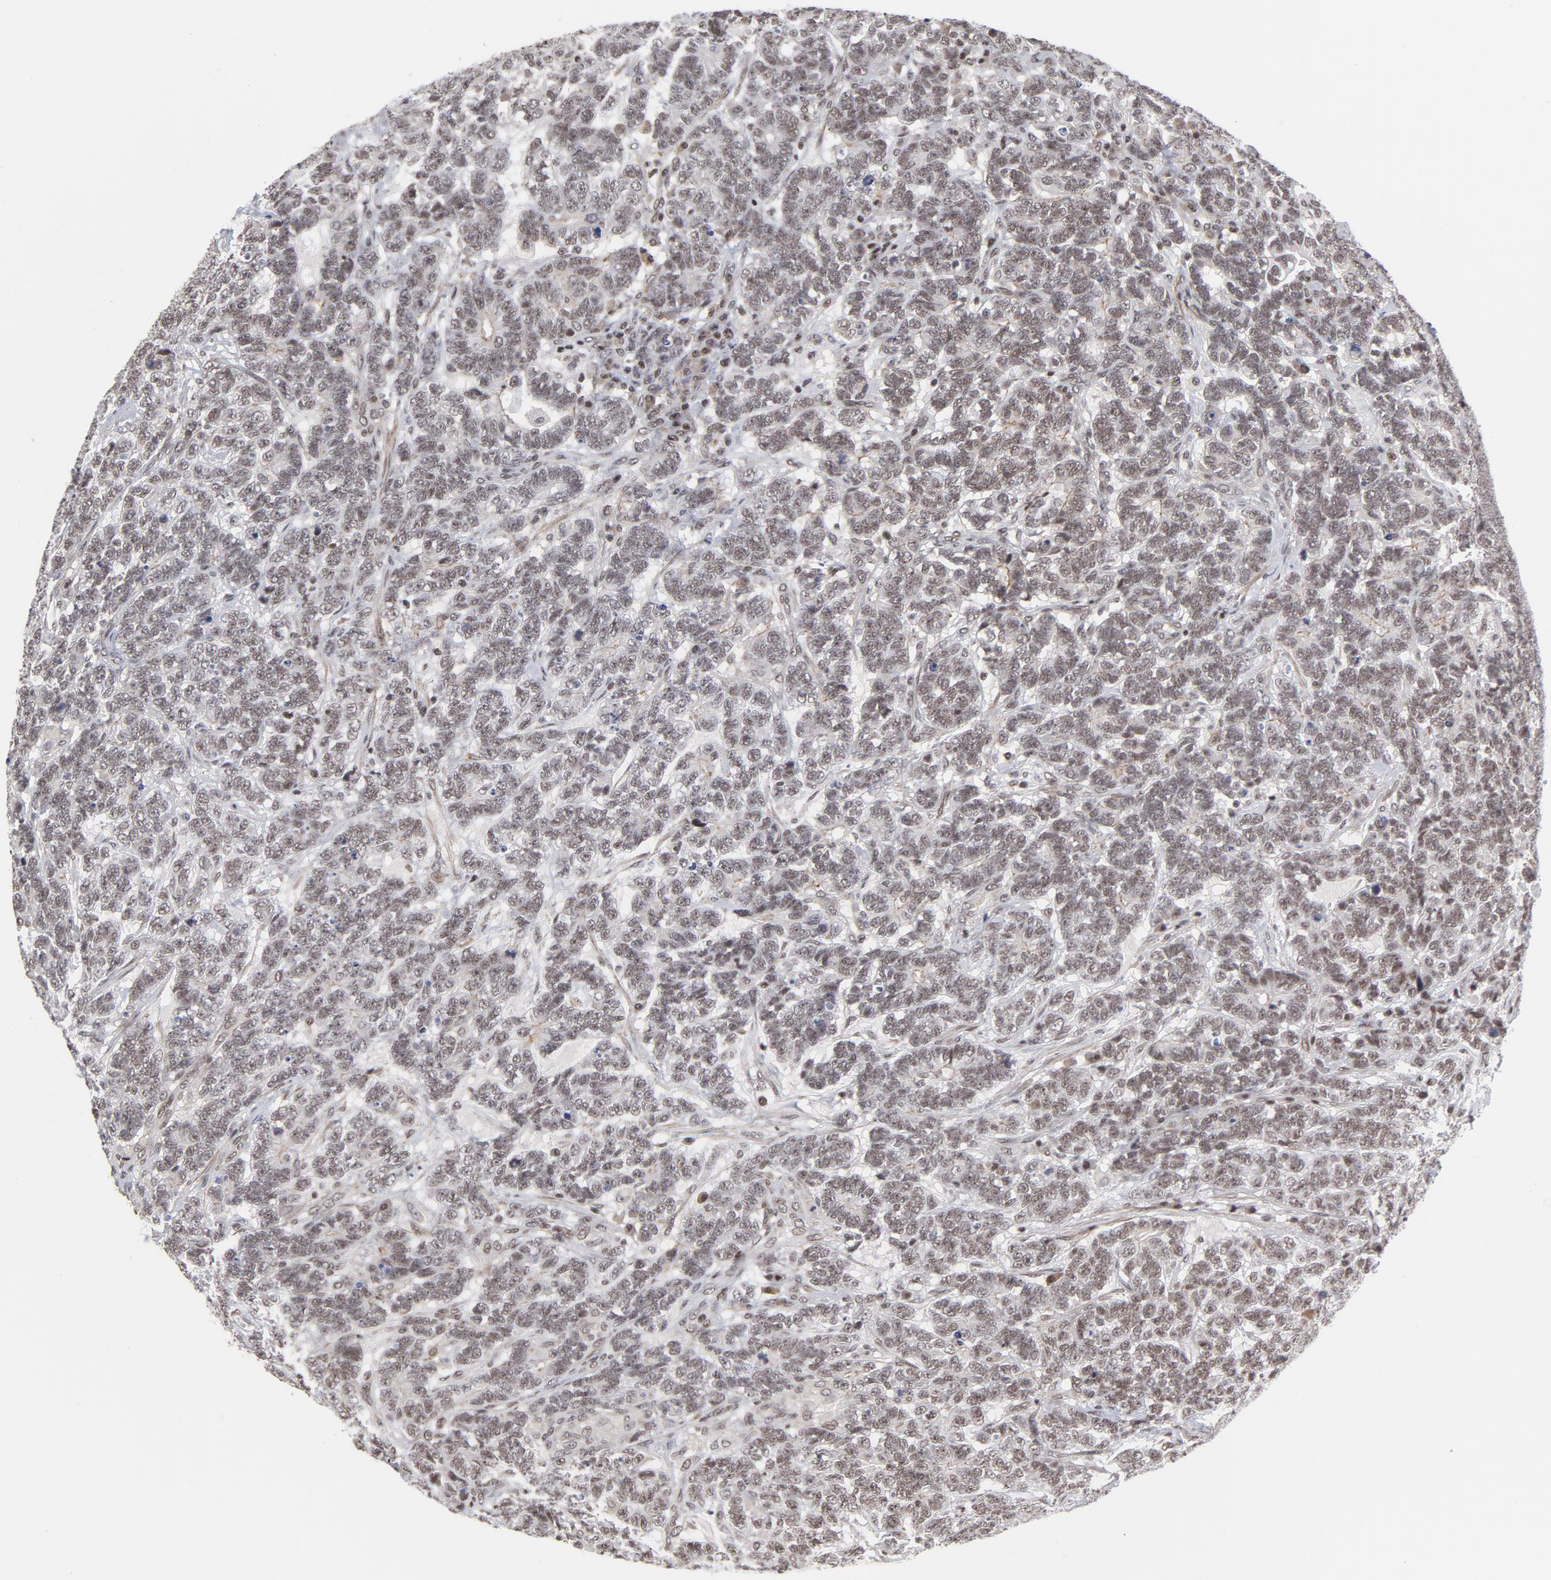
{"staining": {"intensity": "strong", "quantity": ">75%", "location": "nuclear"}, "tissue": "testis cancer", "cell_type": "Tumor cells", "image_type": "cancer", "snomed": [{"axis": "morphology", "description": "Carcinoma, Embryonal, NOS"}, {"axis": "topography", "description": "Testis"}], "caption": "Embryonal carcinoma (testis) stained with DAB (3,3'-diaminobenzidine) immunohistochemistry reveals high levels of strong nuclear expression in approximately >75% of tumor cells.", "gene": "CTCF", "patient": {"sex": "male", "age": 26}}